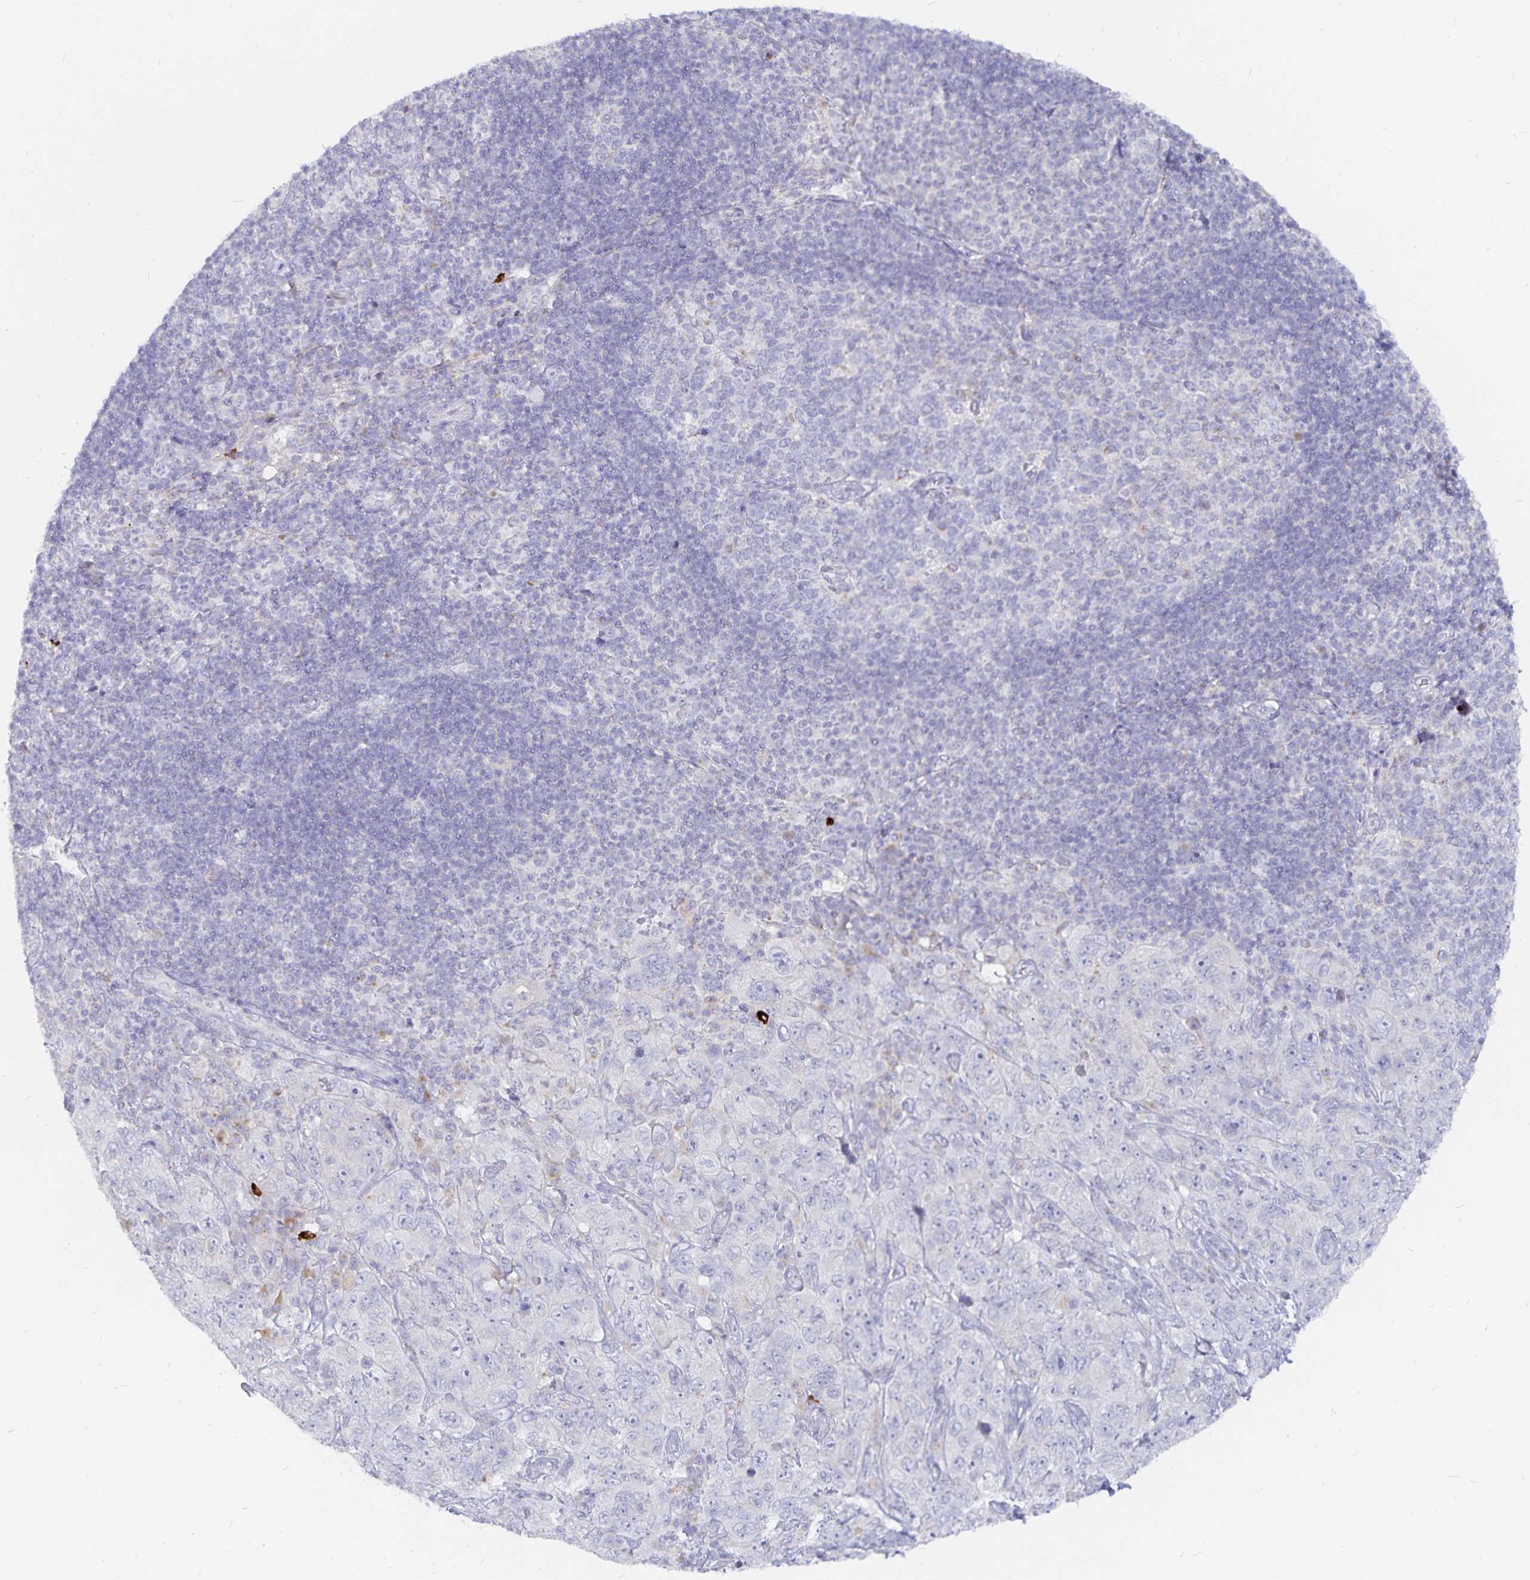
{"staining": {"intensity": "negative", "quantity": "none", "location": "none"}, "tissue": "pancreatic cancer", "cell_type": "Tumor cells", "image_type": "cancer", "snomed": [{"axis": "morphology", "description": "Adenocarcinoma, NOS"}, {"axis": "topography", "description": "Pancreas"}], "caption": "An immunohistochemistry (IHC) photomicrograph of adenocarcinoma (pancreatic) is shown. There is no staining in tumor cells of adenocarcinoma (pancreatic).", "gene": "PKHD1", "patient": {"sex": "male", "age": 68}}